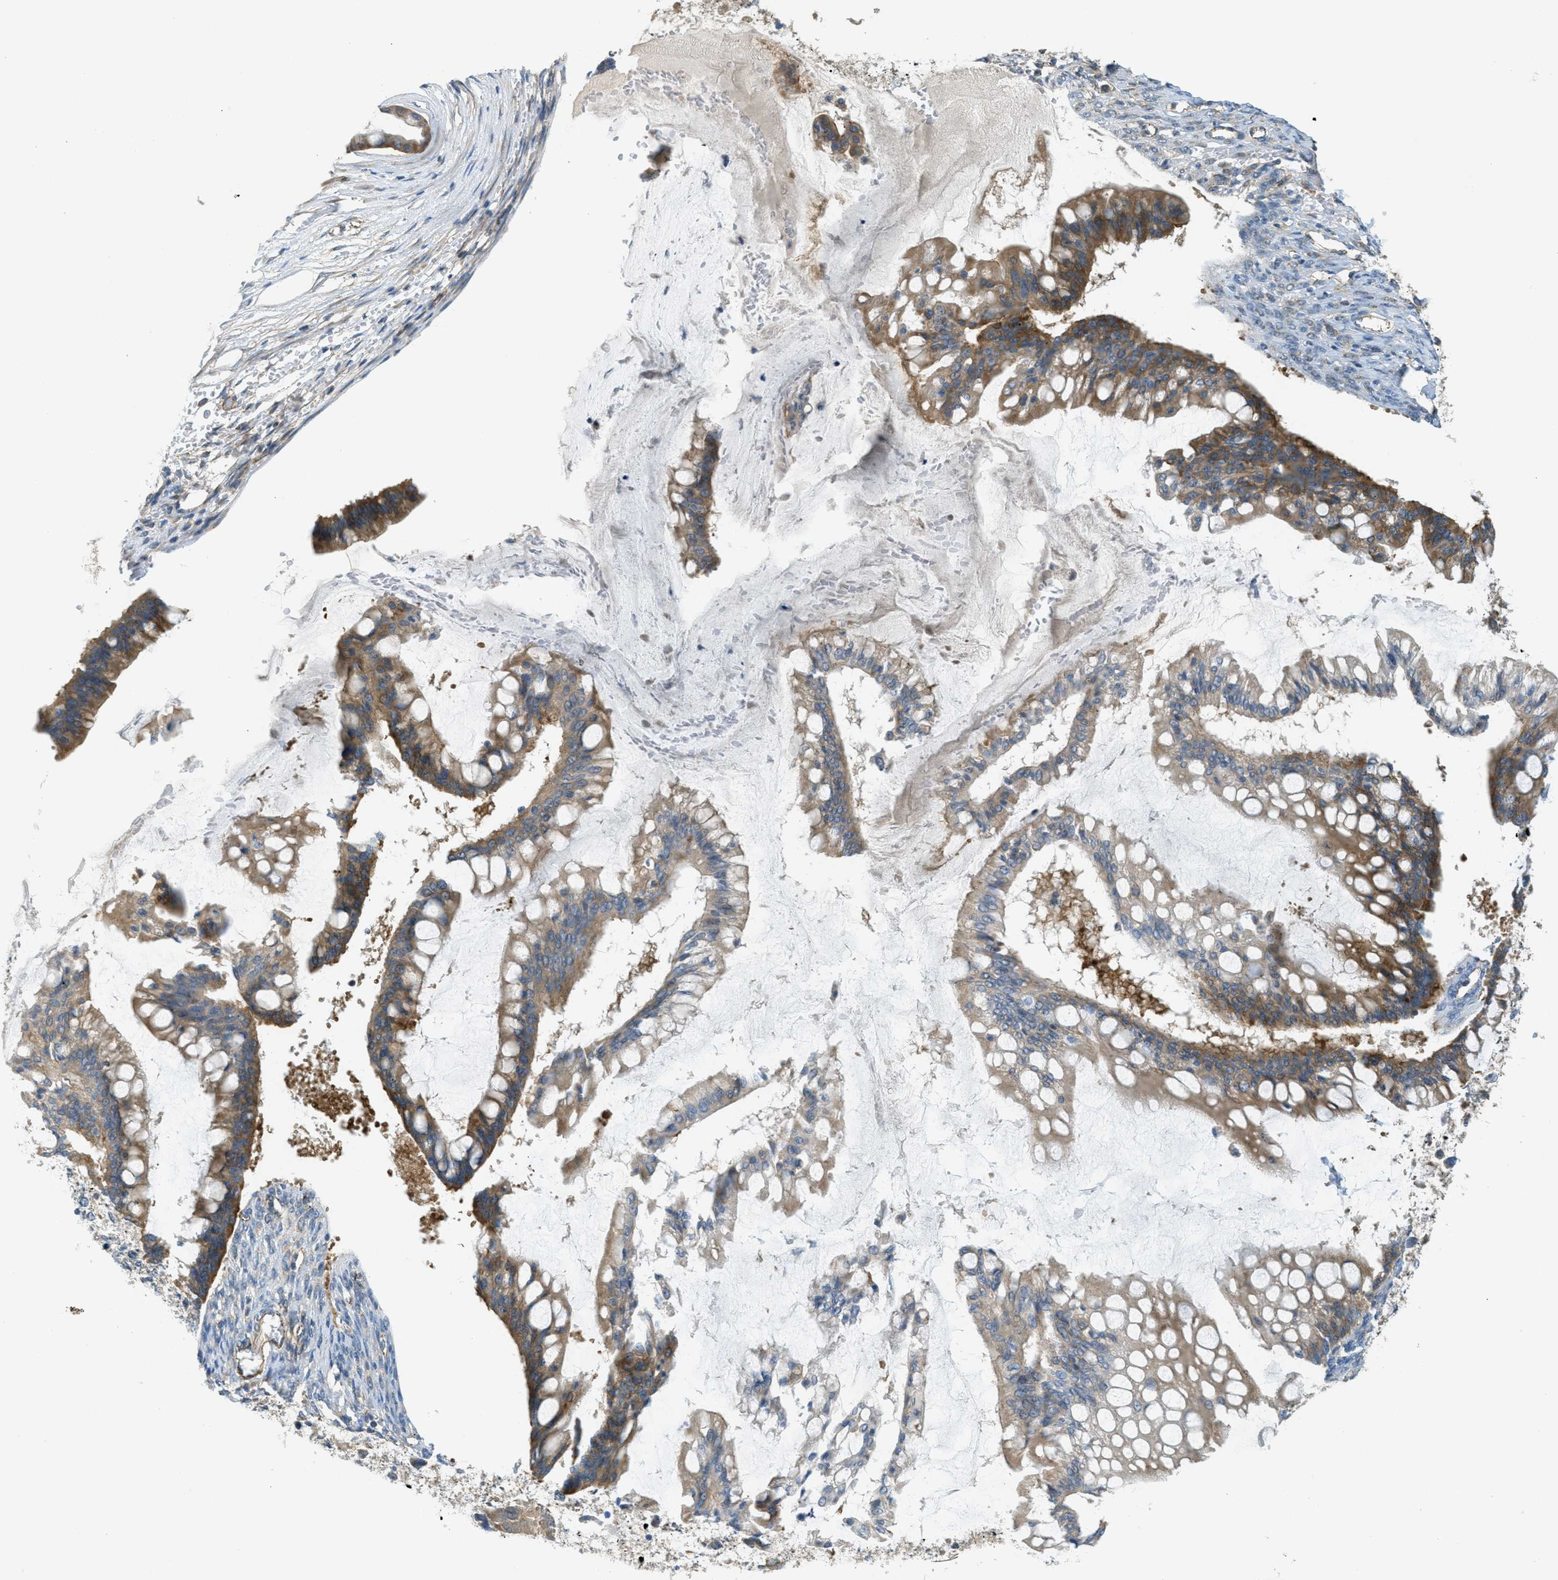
{"staining": {"intensity": "moderate", "quantity": ">75%", "location": "cytoplasmic/membranous"}, "tissue": "ovarian cancer", "cell_type": "Tumor cells", "image_type": "cancer", "snomed": [{"axis": "morphology", "description": "Cystadenocarcinoma, mucinous, NOS"}, {"axis": "topography", "description": "Ovary"}], "caption": "Ovarian cancer (mucinous cystadenocarcinoma) stained with DAB (3,3'-diaminobenzidine) immunohistochemistry exhibits medium levels of moderate cytoplasmic/membranous expression in approximately >75% of tumor cells. (DAB (3,3'-diaminobenzidine) IHC, brown staining for protein, blue staining for nuclei).", "gene": "JCAD", "patient": {"sex": "female", "age": 73}}